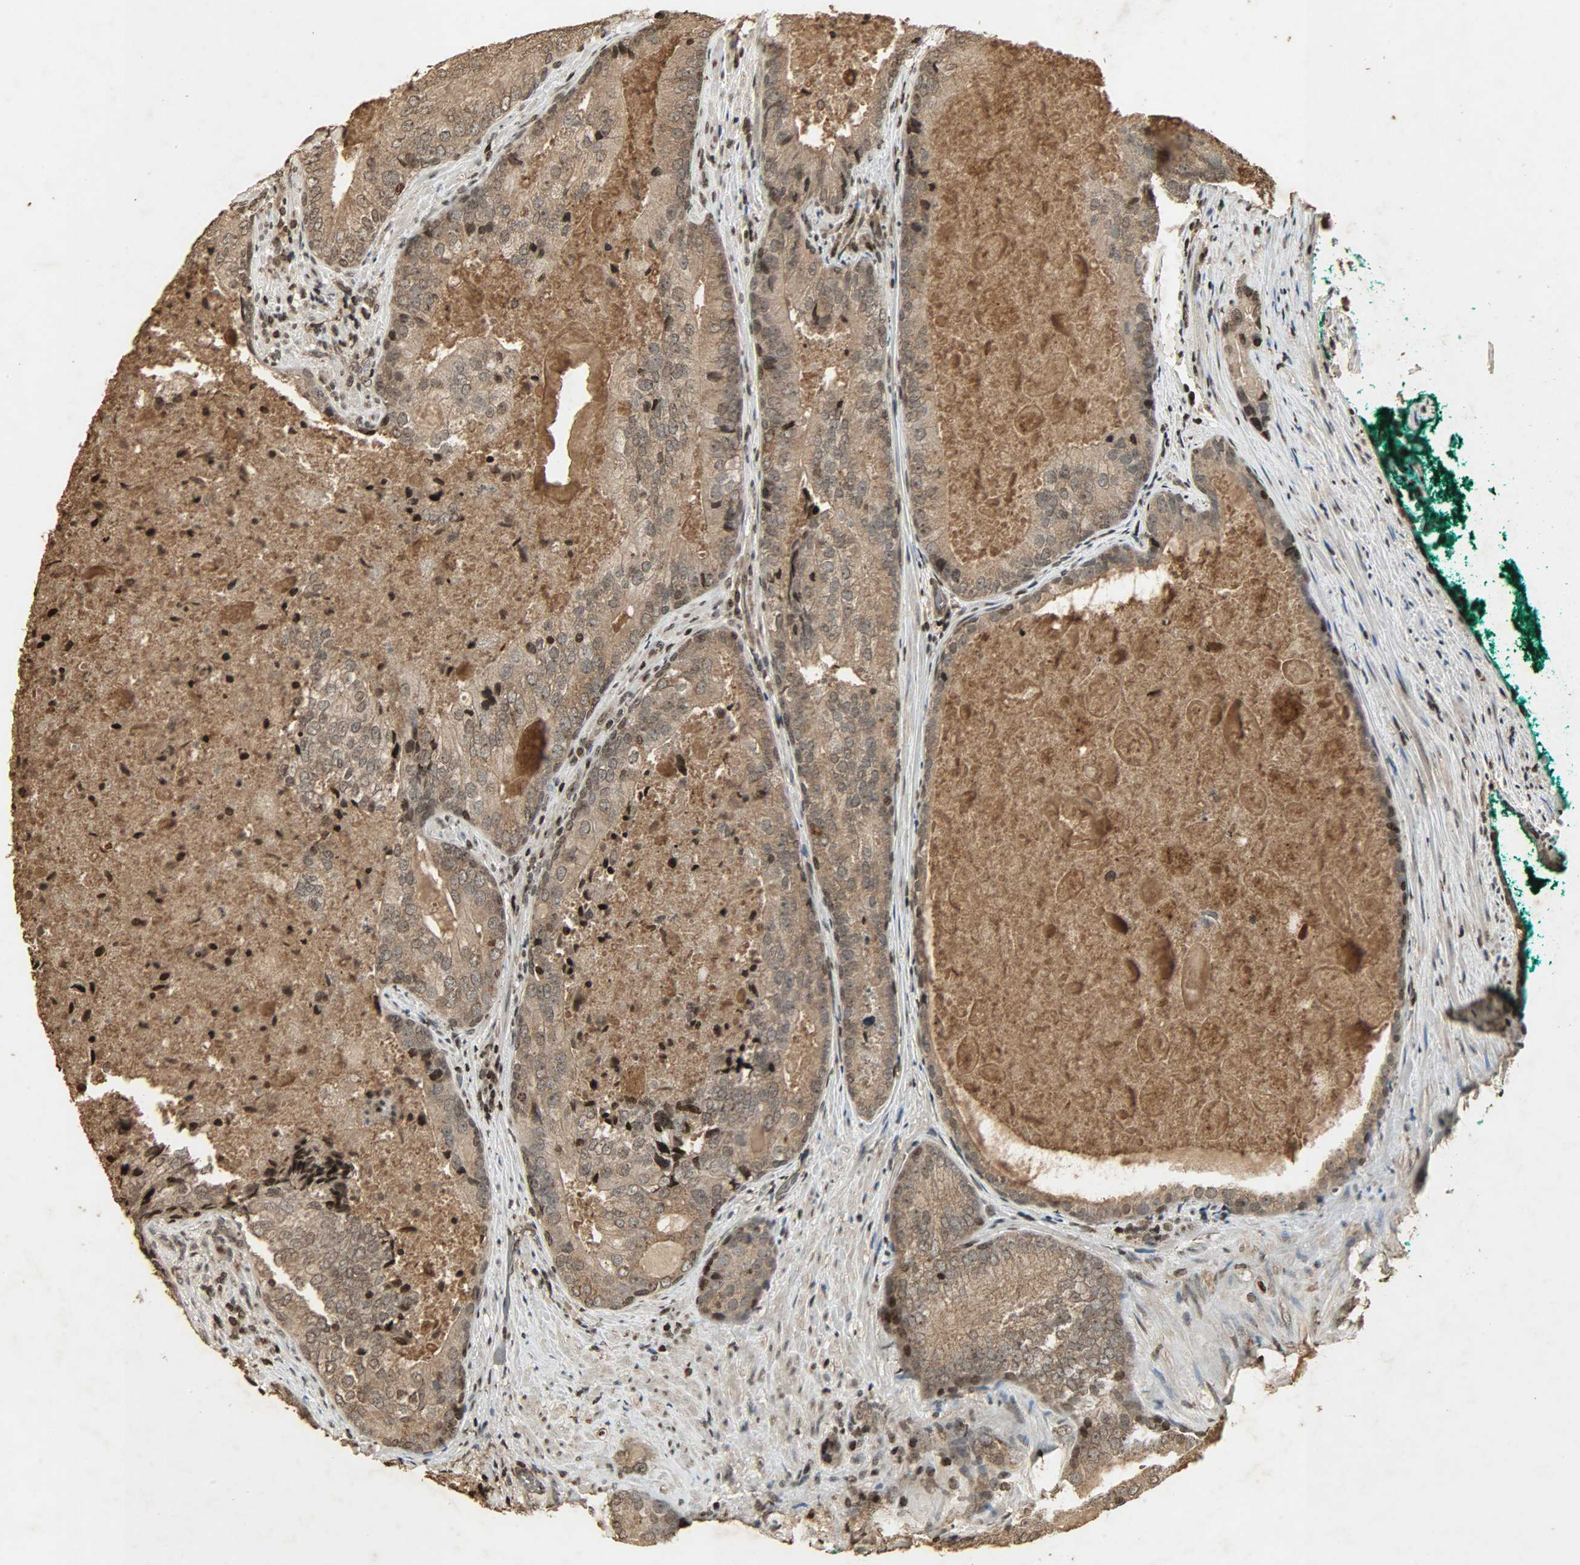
{"staining": {"intensity": "moderate", "quantity": ">75%", "location": "cytoplasmic/membranous,nuclear"}, "tissue": "prostate cancer", "cell_type": "Tumor cells", "image_type": "cancer", "snomed": [{"axis": "morphology", "description": "Adenocarcinoma, High grade"}, {"axis": "topography", "description": "Prostate"}], "caption": "The histopathology image reveals immunohistochemical staining of prostate adenocarcinoma (high-grade). There is moderate cytoplasmic/membranous and nuclear positivity is appreciated in about >75% of tumor cells. (IHC, brightfield microscopy, high magnification).", "gene": "PPP3R1", "patient": {"sex": "male", "age": 66}}